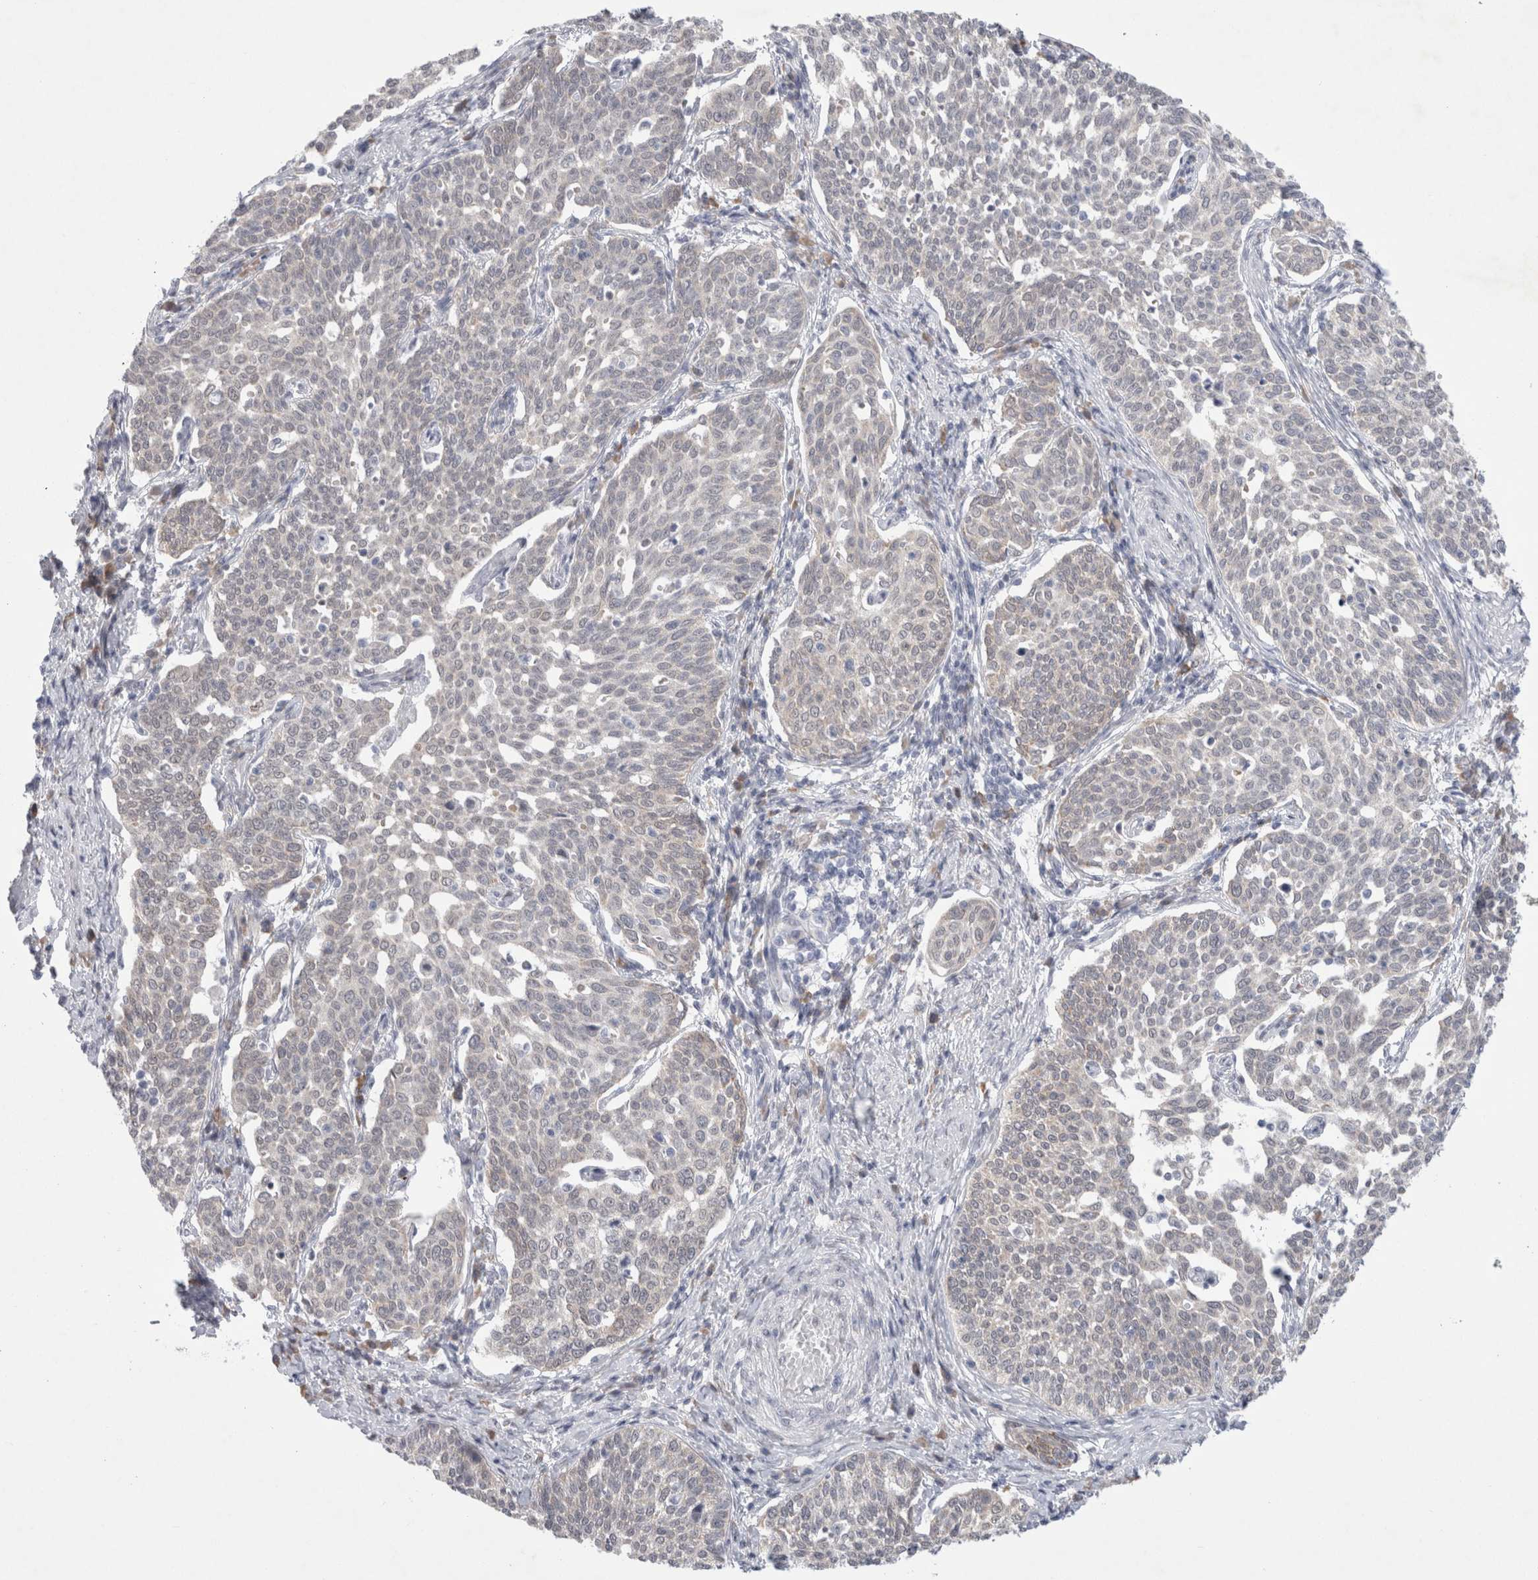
{"staining": {"intensity": "negative", "quantity": "none", "location": "none"}, "tissue": "cervical cancer", "cell_type": "Tumor cells", "image_type": "cancer", "snomed": [{"axis": "morphology", "description": "Squamous cell carcinoma, NOS"}, {"axis": "topography", "description": "Cervix"}], "caption": "Cervical cancer (squamous cell carcinoma) stained for a protein using IHC exhibits no expression tumor cells.", "gene": "TRMT1L", "patient": {"sex": "female", "age": 34}}